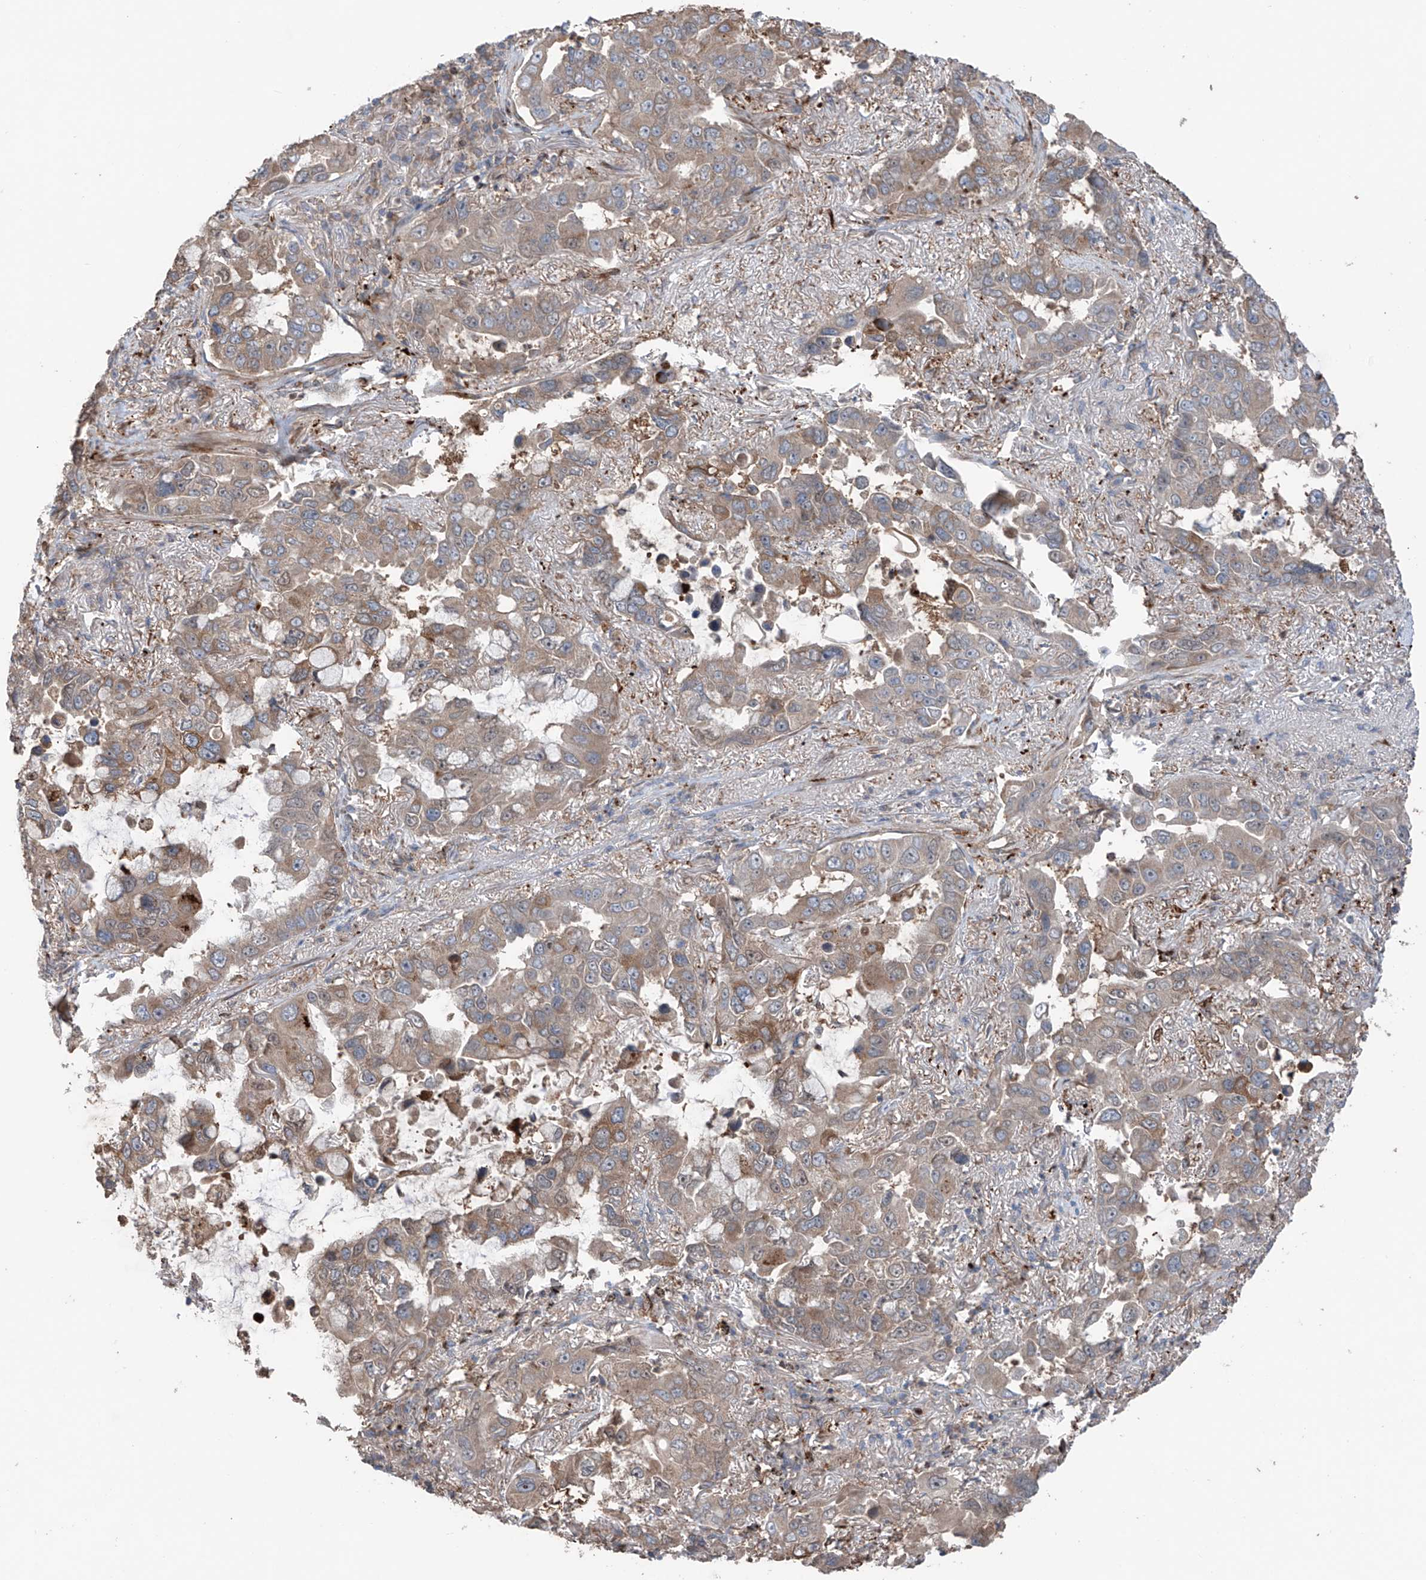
{"staining": {"intensity": "moderate", "quantity": ">75%", "location": "cytoplasmic/membranous"}, "tissue": "lung cancer", "cell_type": "Tumor cells", "image_type": "cancer", "snomed": [{"axis": "morphology", "description": "Adenocarcinoma, NOS"}, {"axis": "topography", "description": "Lung"}], "caption": "Protein expression analysis of human lung adenocarcinoma reveals moderate cytoplasmic/membranous expression in about >75% of tumor cells. (DAB = brown stain, brightfield microscopy at high magnification).", "gene": "SAMD3", "patient": {"sex": "male", "age": 64}}